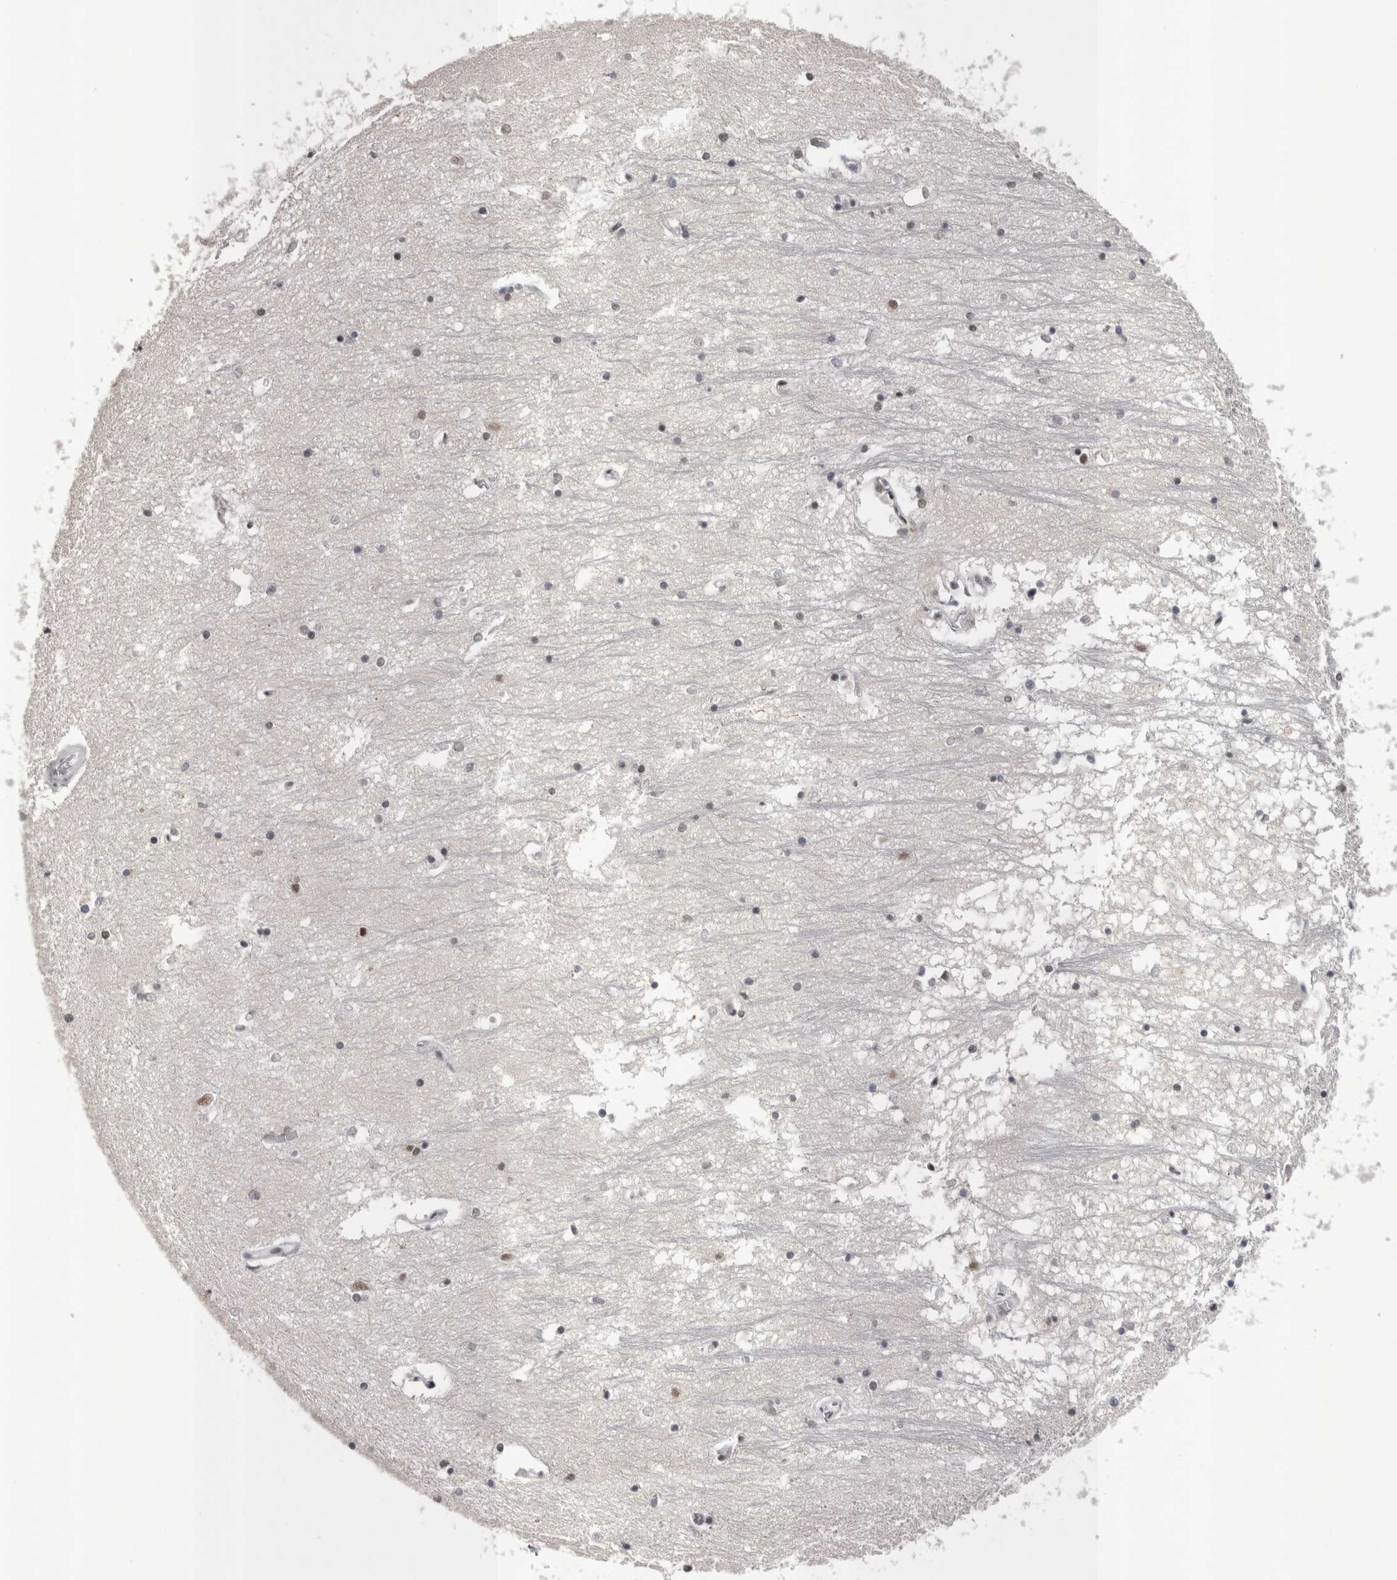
{"staining": {"intensity": "weak", "quantity": "<25%", "location": "nuclear"}, "tissue": "hippocampus", "cell_type": "Glial cells", "image_type": "normal", "snomed": [{"axis": "morphology", "description": "Normal tissue, NOS"}, {"axis": "topography", "description": "Hippocampus"}], "caption": "Human hippocampus stained for a protein using IHC reveals no positivity in glial cells.", "gene": "DMTF1", "patient": {"sex": "male", "age": 70}}